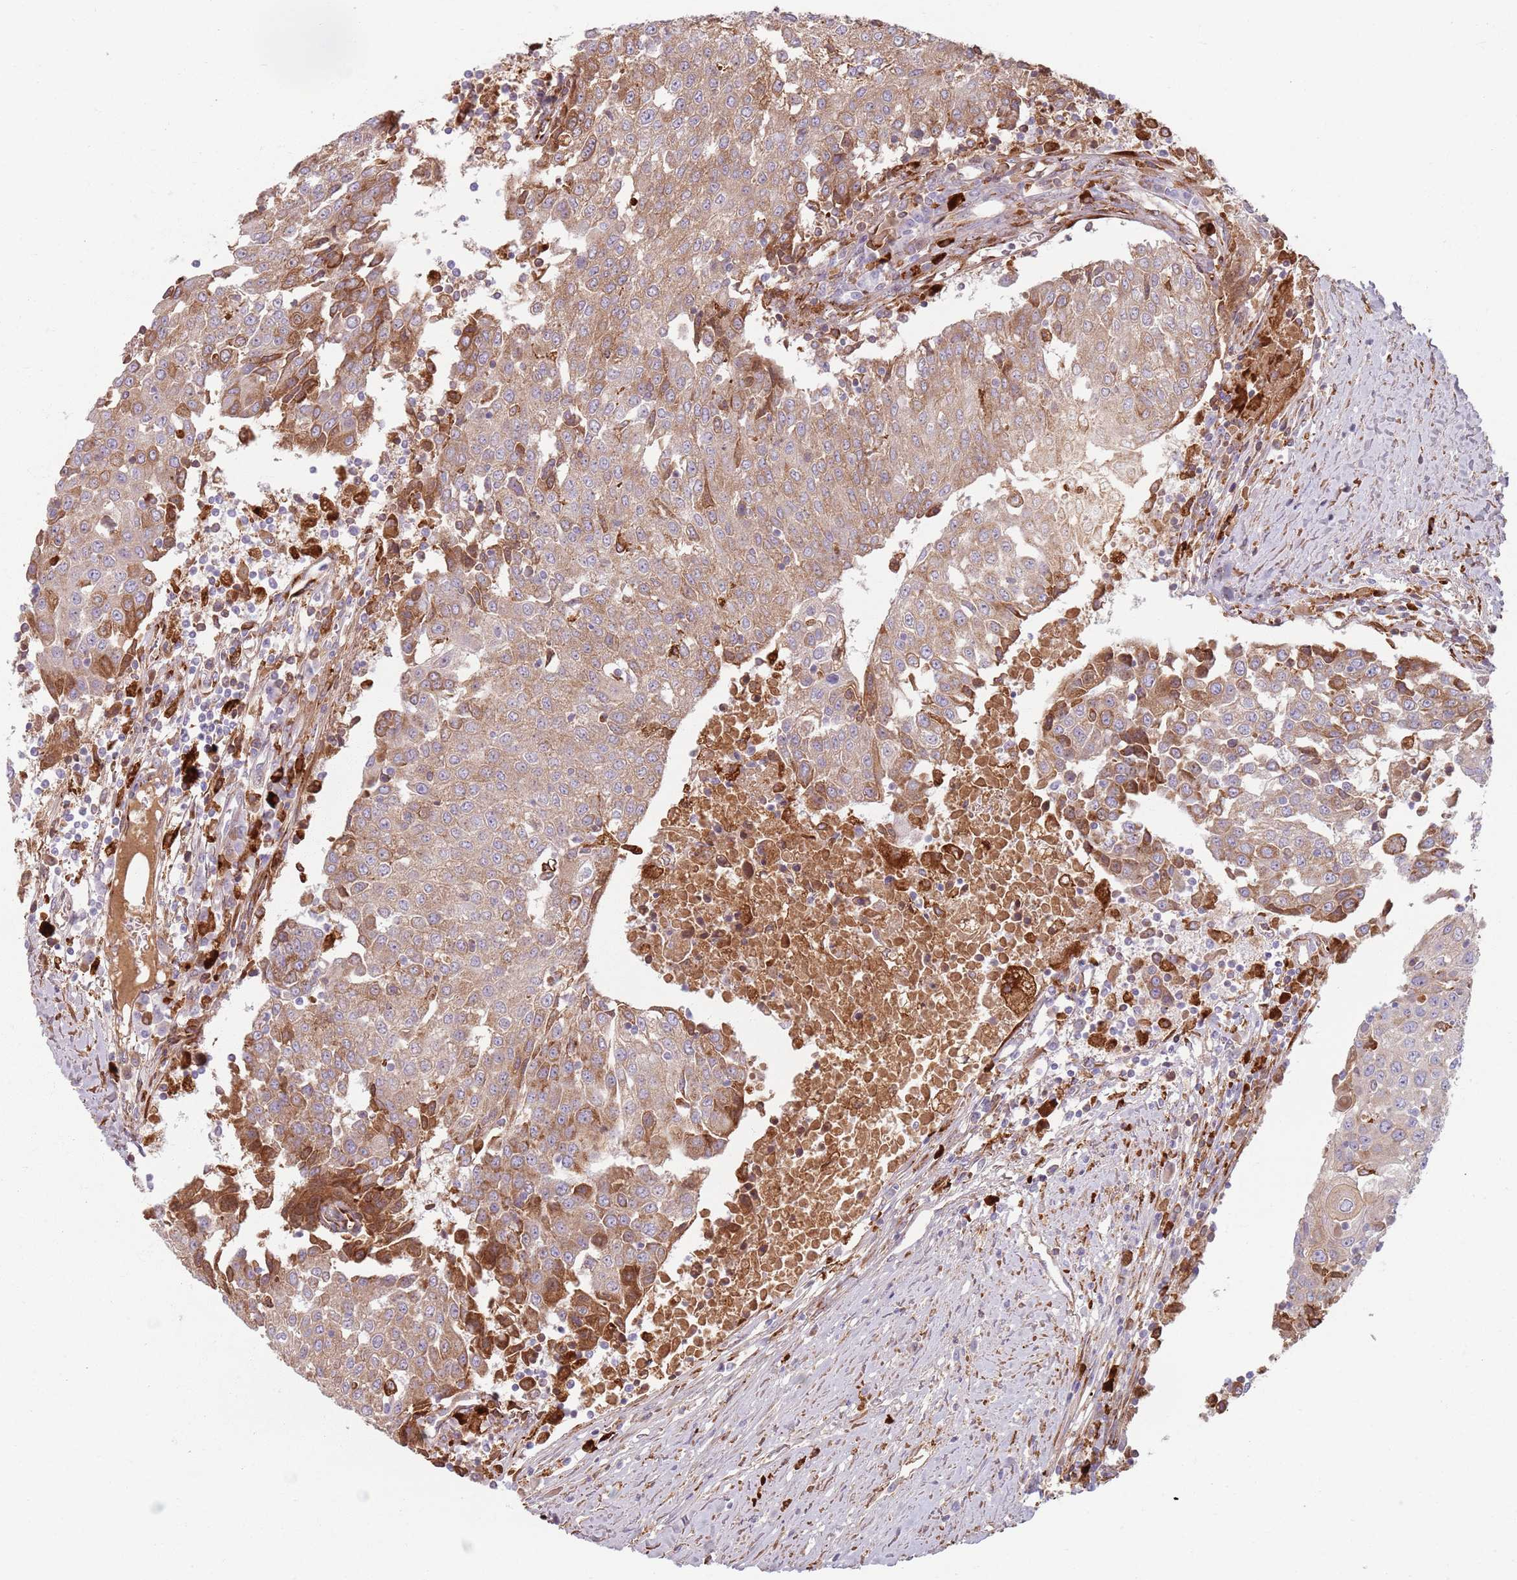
{"staining": {"intensity": "strong", "quantity": "<25%", "location": "cytoplasmic/membranous"}, "tissue": "urothelial cancer", "cell_type": "Tumor cells", "image_type": "cancer", "snomed": [{"axis": "morphology", "description": "Urothelial carcinoma, High grade"}, {"axis": "topography", "description": "Urinary bladder"}], "caption": "Urothelial carcinoma (high-grade) stained with a brown dye reveals strong cytoplasmic/membranous positive staining in approximately <25% of tumor cells.", "gene": "COLGALT1", "patient": {"sex": "female", "age": 85}}